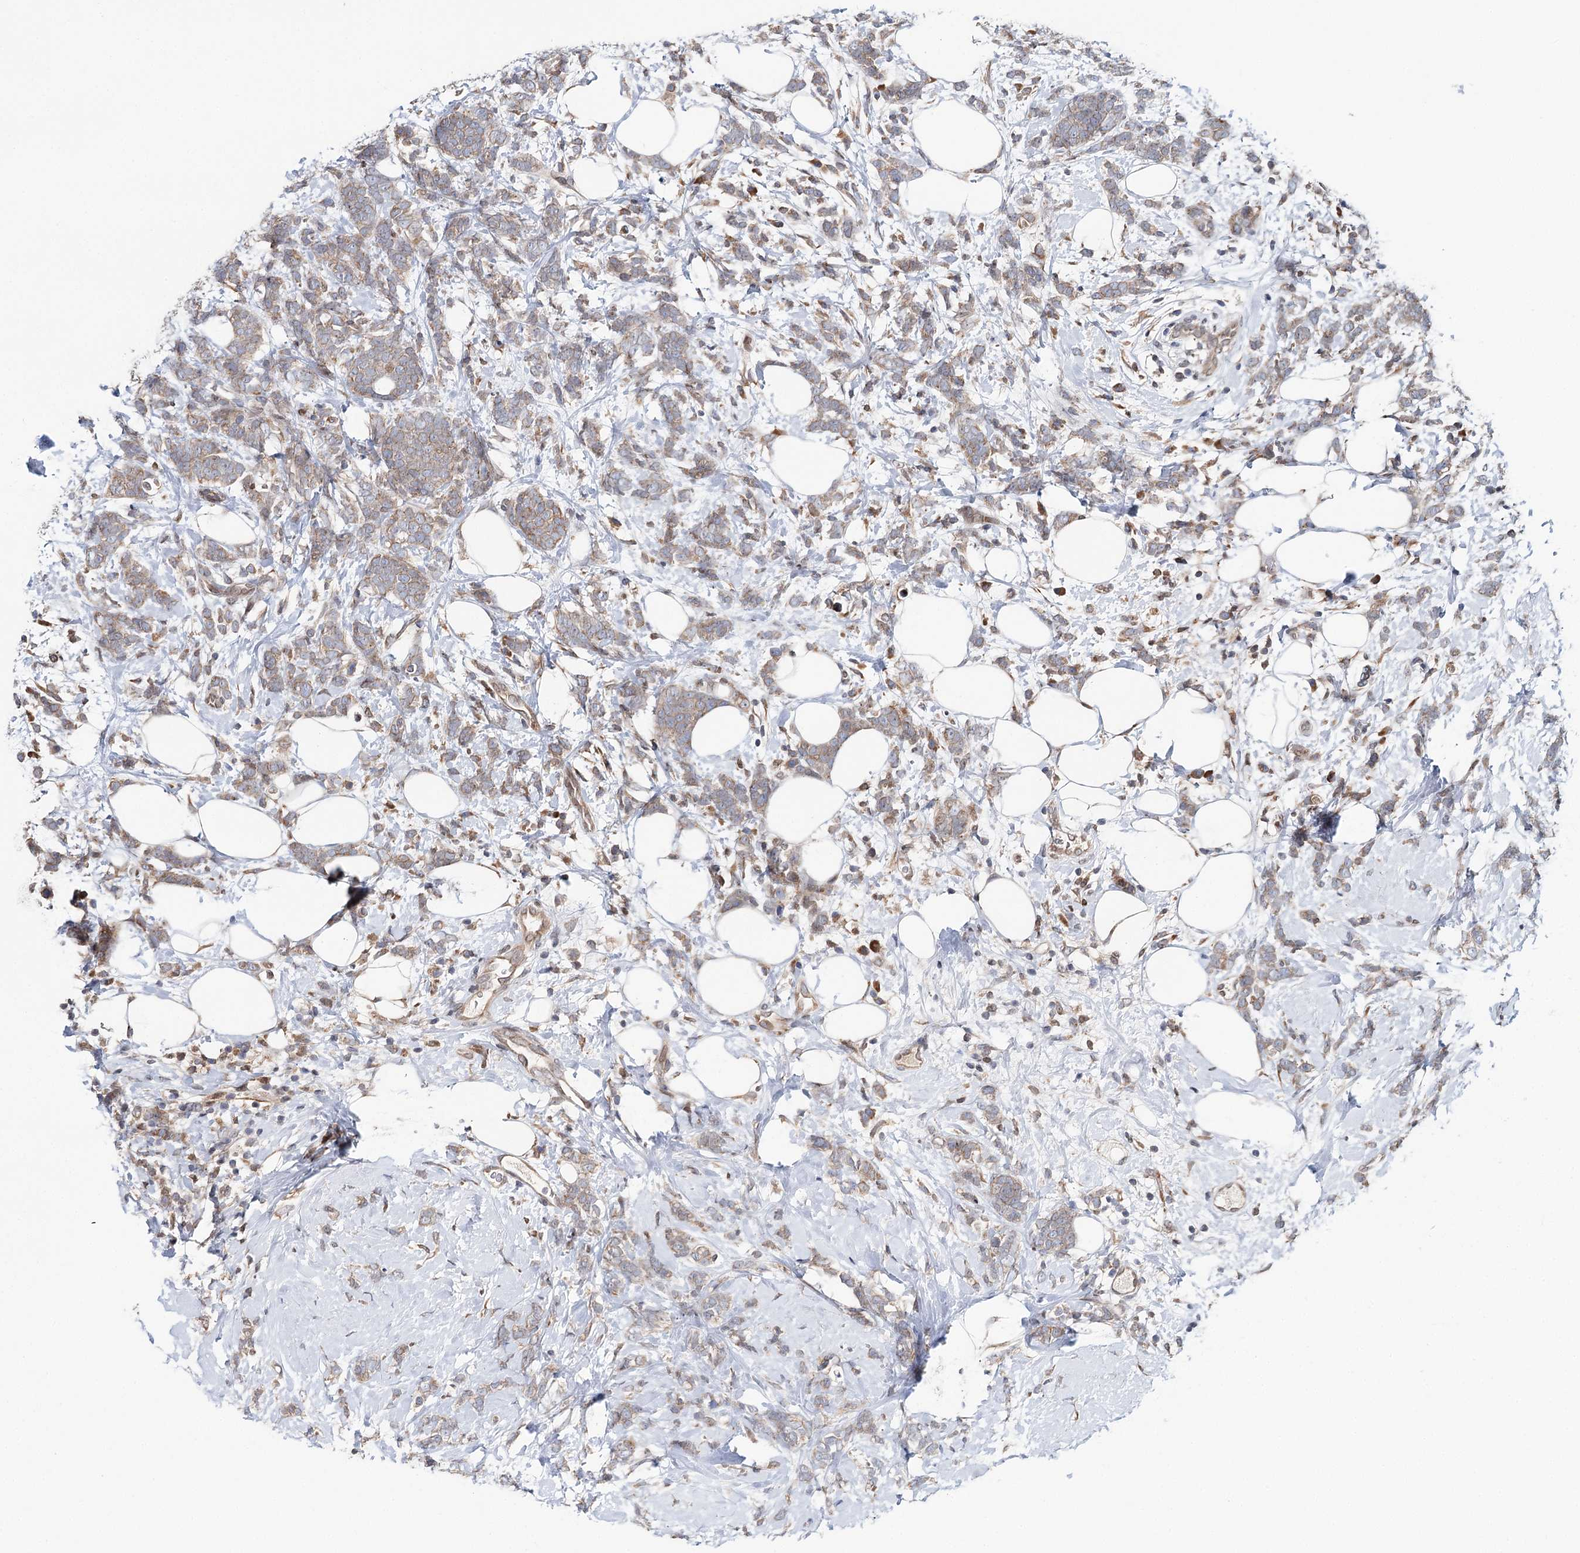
{"staining": {"intensity": "weak", "quantity": "25%-75%", "location": "cytoplasmic/membranous"}, "tissue": "breast cancer", "cell_type": "Tumor cells", "image_type": "cancer", "snomed": [{"axis": "morphology", "description": "Lobular carcinoma"}, {"axis": "topography", "description": "Breast"}], "caption": "Protein staining of breast lobular carcinoma tissue demonstrates weak cytoplasmic/membranous positivity in approximately 25%-75% of tumor cells.", "gene": "CFAP46", "patient": {"sex": "female", "age": 58}}